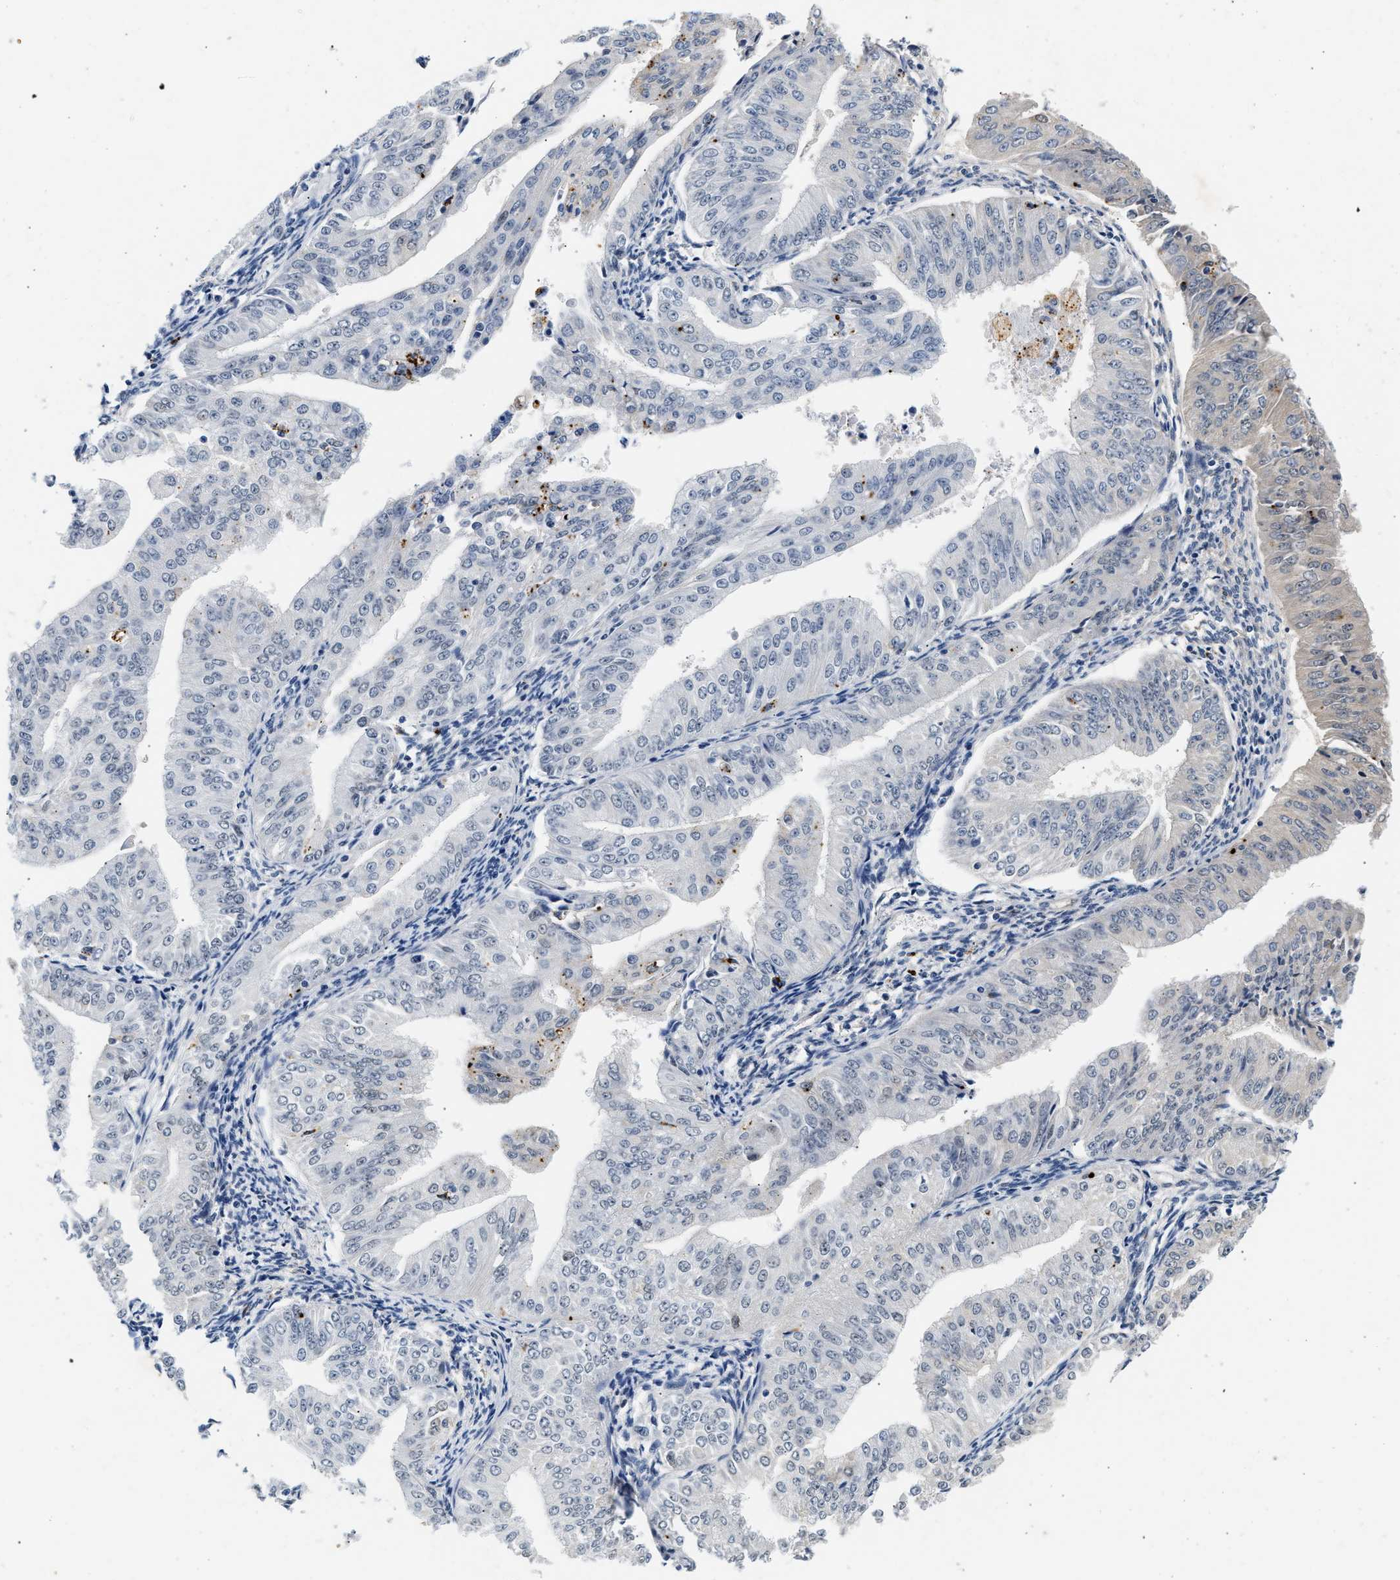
{"staining": {"intensity": "negative", "quantity": "none", "location": "none"}, "tissue": "endometrial cancer", "cell_type": "Tumor cells", "image_type": "cancer", "snomed": [{"axis": "morphology", "description": "Normal tissue, NOS"}, {"axis": "morphology", "description": "Adenocarcinoma, NOS"}, {"axis": "topography", "description": "Endometrium"}], "caption": "A photomicrograph of adenocarcinoma (endometrial) stained for a protein shows no brown staining in tumor cells.", "gene": "MED22", "patient": {"sex": "female", "age": 53}}